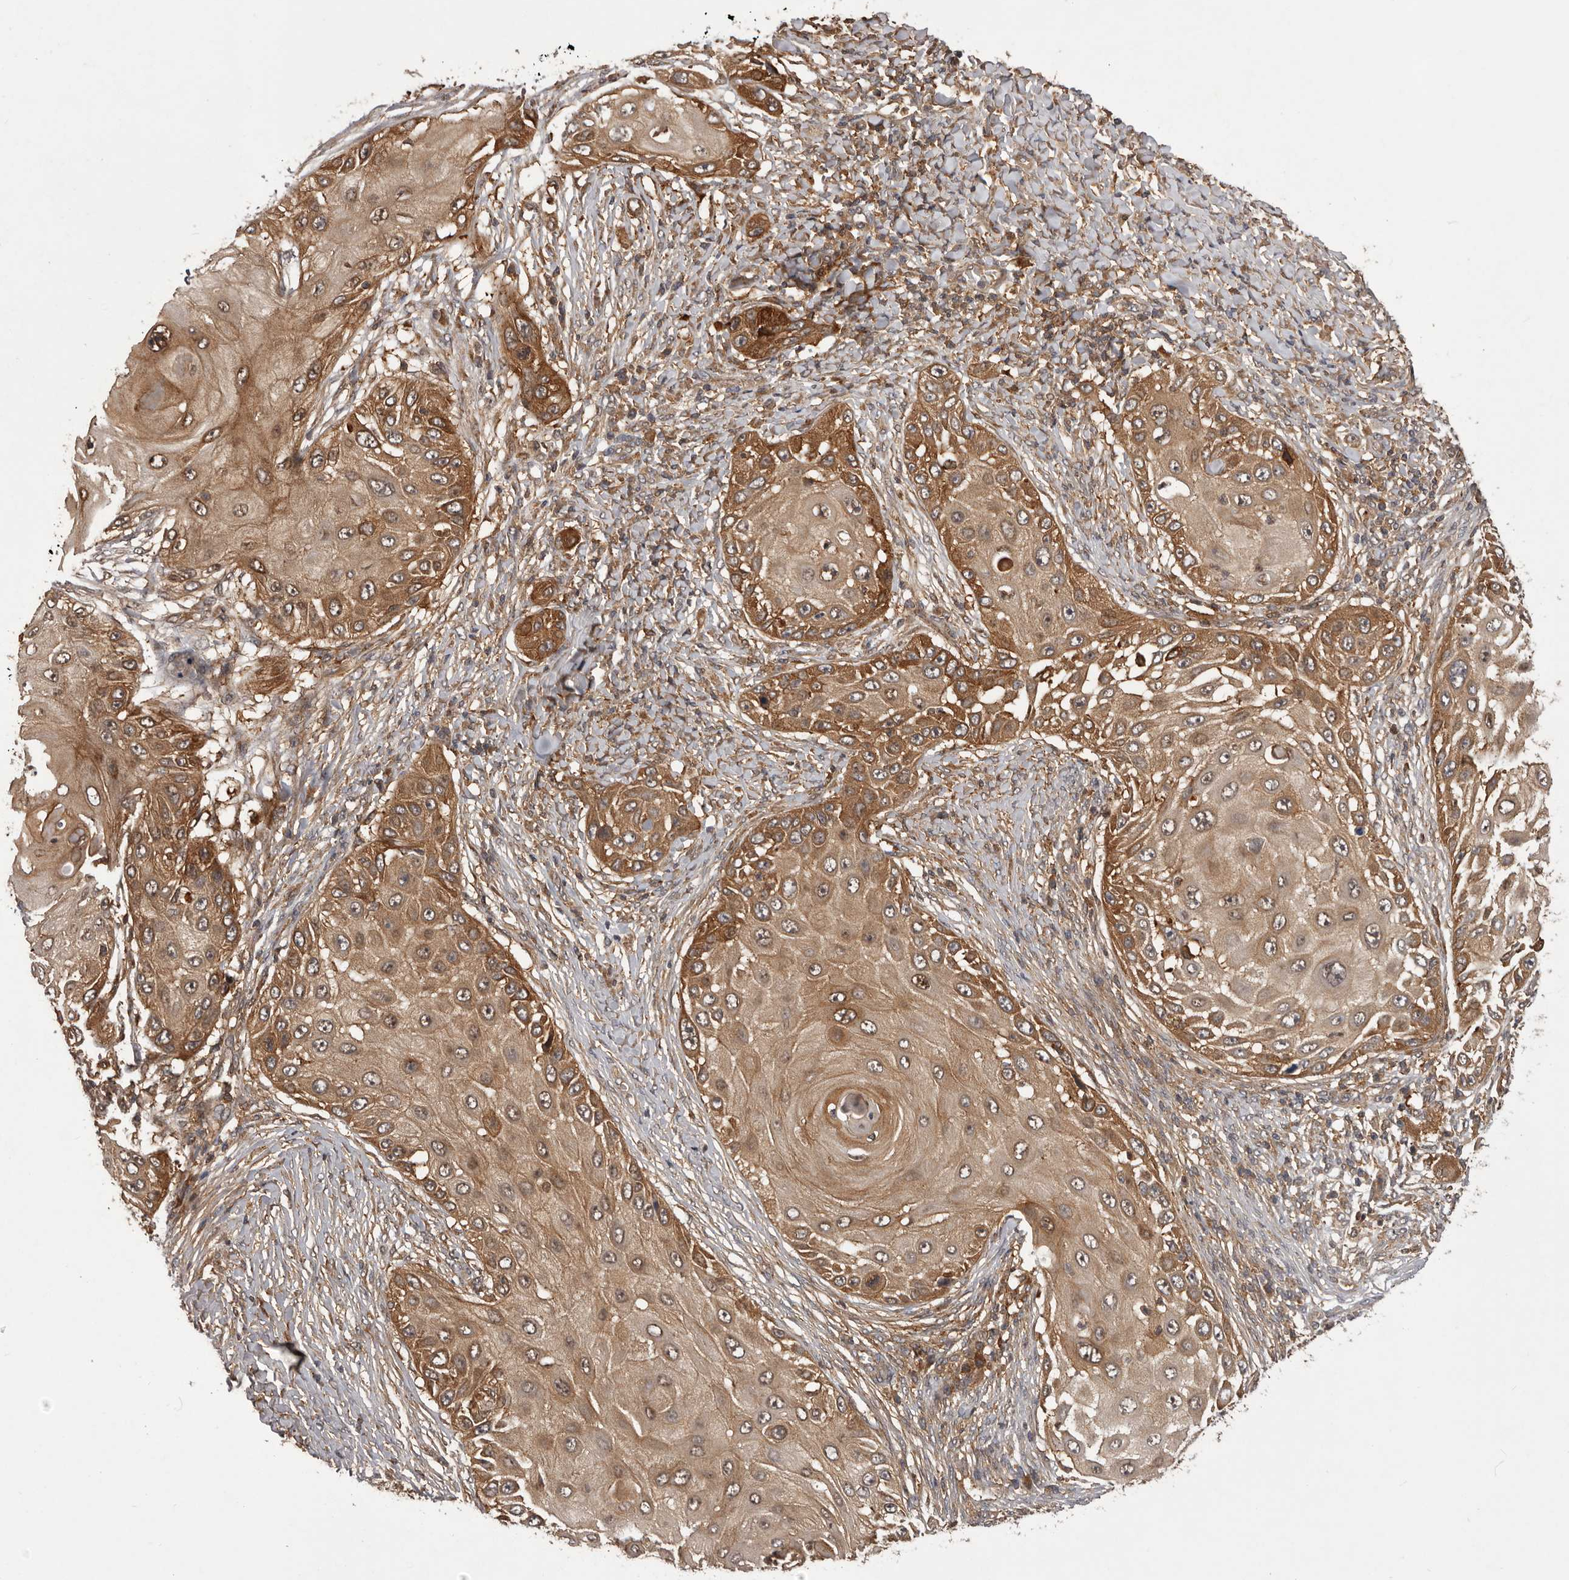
{"staining": {"intensity": "moderate", "quantity": ">75%", "location": "cytoplasmic/membranous"}, "tissue": "skin cancer", "cell_type": "Tumor cells", "image_type": "cancer", "snomed": [{"axis": "morphology", "description": "Squamous cell carcinoma, NOS"}, {"axis": "topography", "description": "Skin"}], "caption": "Immunohistochemistry (IHC) micrograph of neoplastic tissue: skin cancer stained using immunohistochemistry (IHC) shows medium levels of moderate protein expression localized specifically in the cytoplasmic/membranous of tumor cells, appearing as a cytoplasmic/membranous brown color.", "gene": "SLC22A3", "patient": {"sex": "female", "age": 44}}